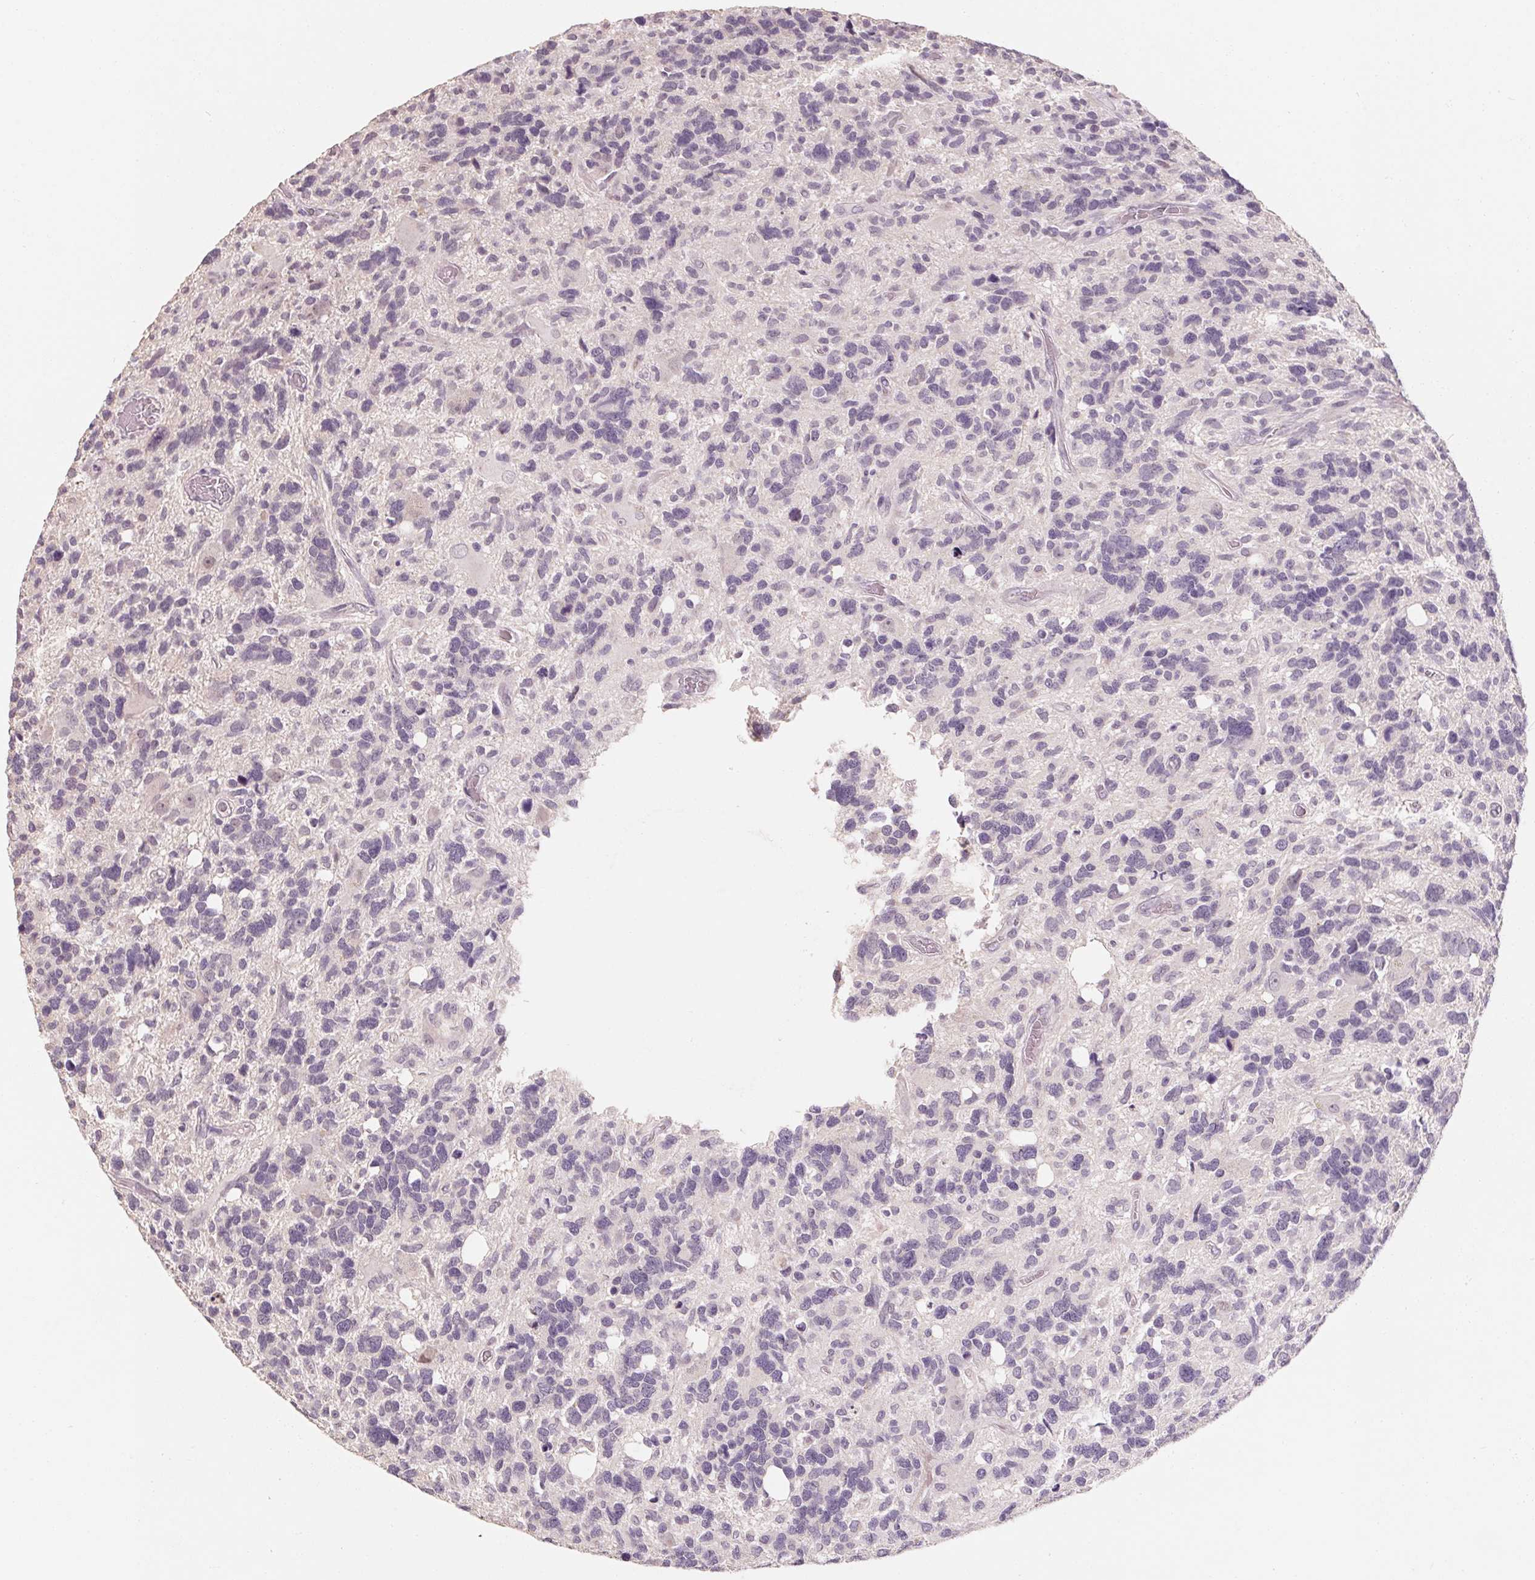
{"staining": {"intensity": "negative", "quantity": "none", "location": "none"}, "tissue": "glioma", "cell_type": "Tumor cells", "image_type": "cancer", "snomed": [{"axis": "morphology", "description": "Glioma, malignant, High grade"}, {"axis": "topography", "description": "Brain"}], "caption": "DAB immunohistochemical staining of glioma reveals no significant positivity in tumor cells.", "gene": "CAPZA3", "patient": {"sex": "male", "age": 49}}